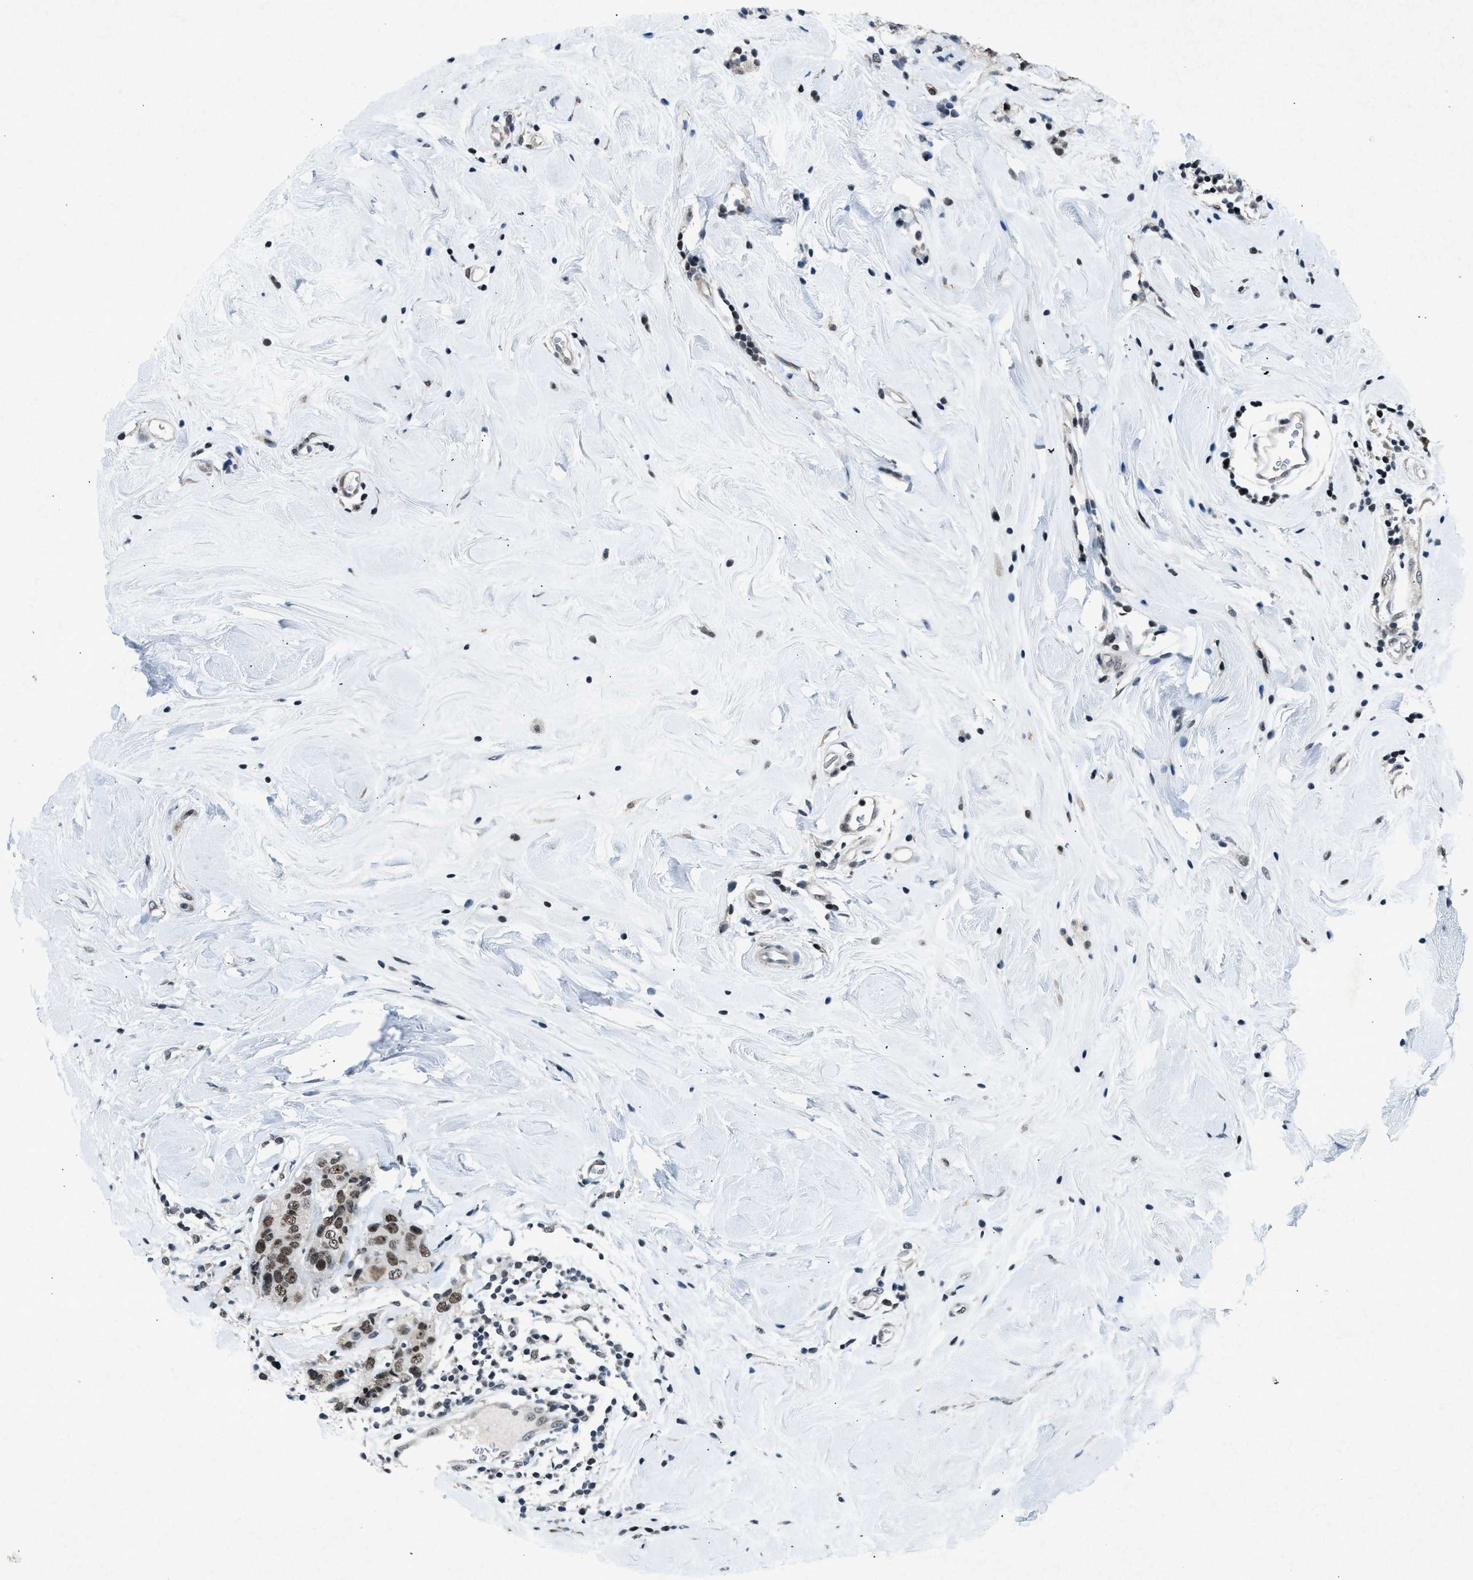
{"staining": {"intensity": "moderate", "quantity": ">75%", "location": "nuclear"}, "tissue": "breast cancer", "cell_type": "Tumor cells", "image_type": "cancer", "snomed": [{"axis": "morphology", "description": "Lobular carcinoma"}, {"axis": "topography", "description": "Breast"}], "caption": "The immunohistochemical stain shows moderate nuclear positivity in tumor cells of lobular carcinoma (breast) tissue. The staining was performed using DAB (3,3'-diaminobenzidine), with brown indicating positive protein expression. Nuclei are stained blue with hematoxylin.", "gene": "ADCY1", "patient": {"sex": "female", "age": 59}}